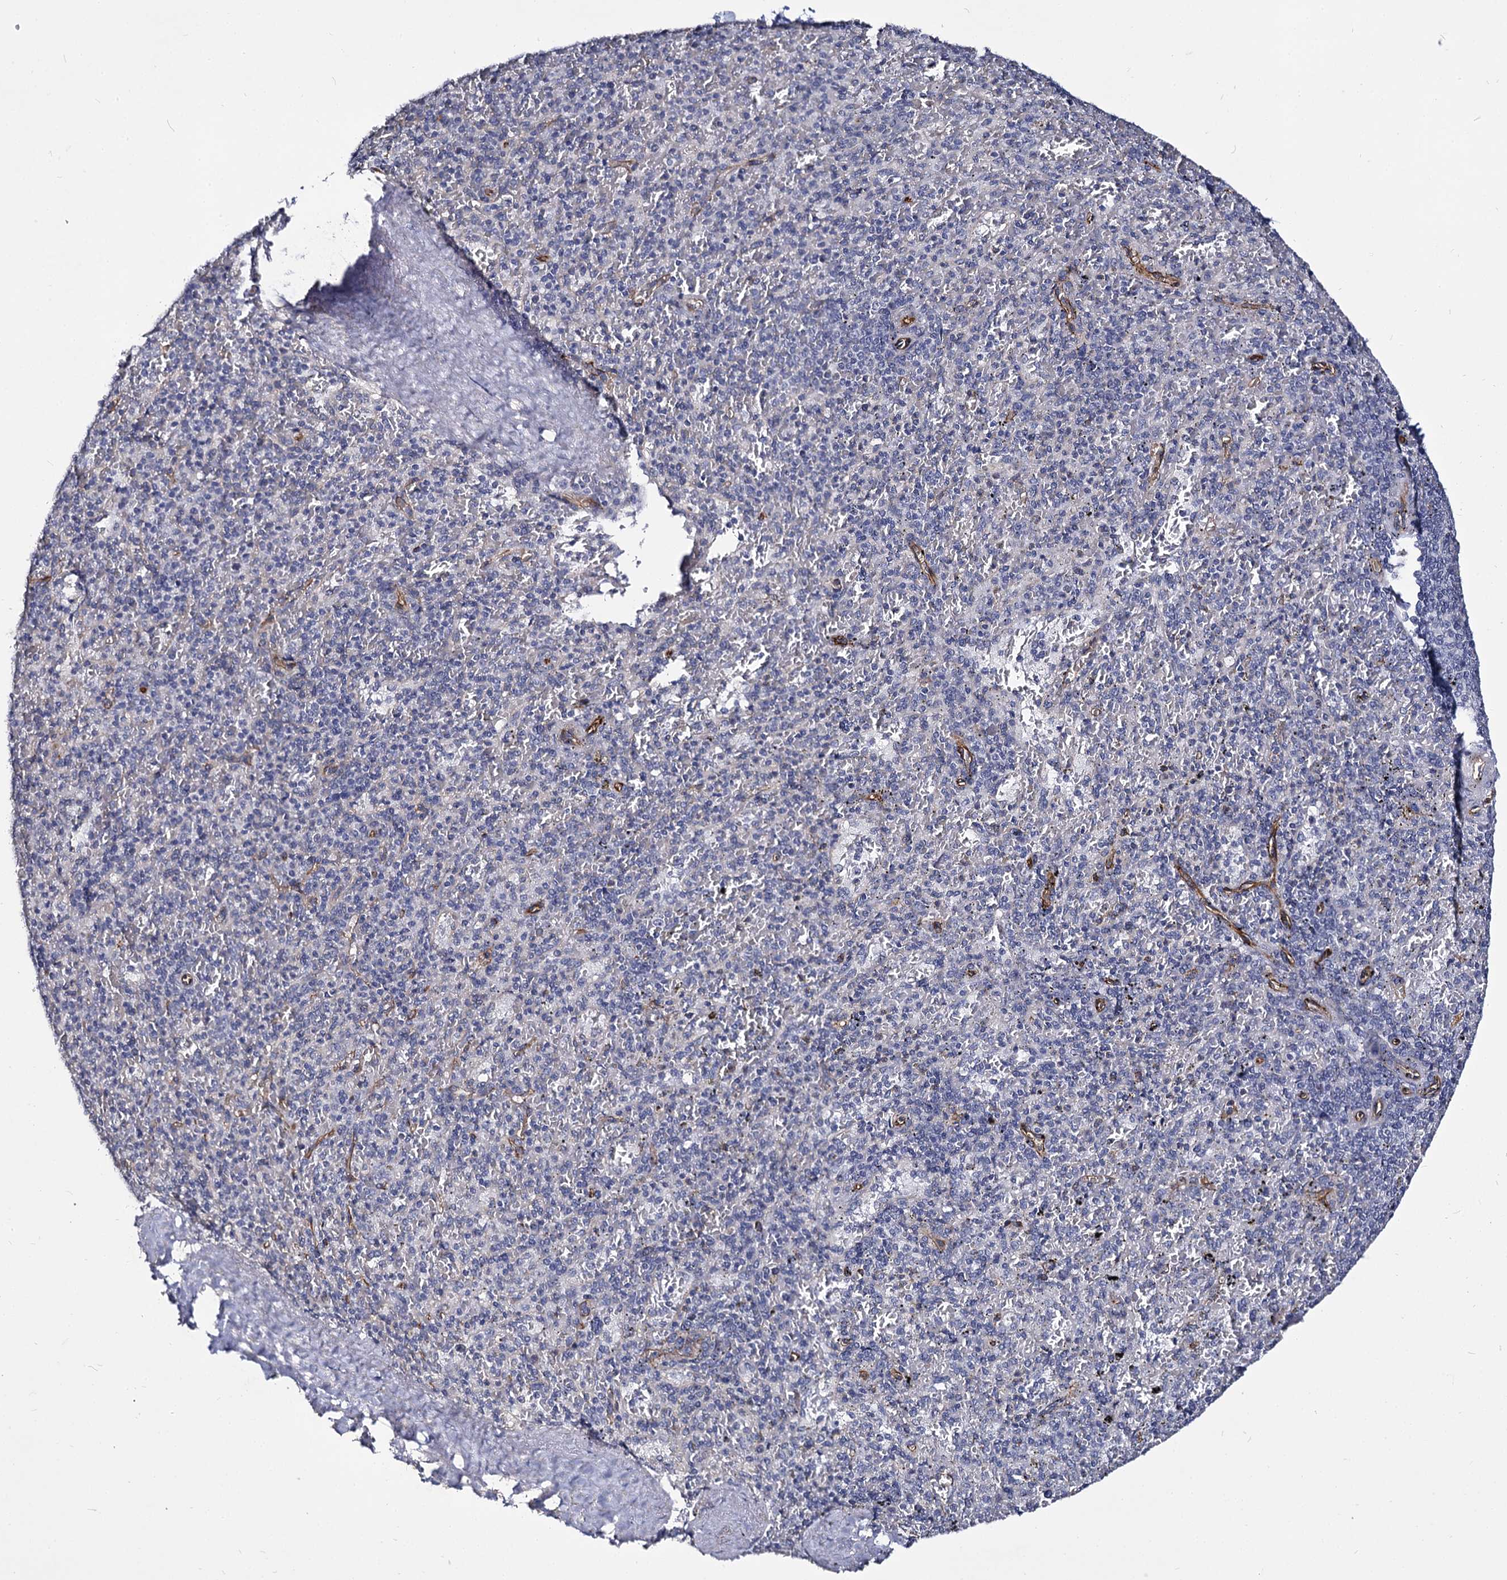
{"staining": {"intensity": "negative", "quantity": "none", "location": "none"}, "tissue": "spleen", "cell_type": "Cells in red pulp", "image_type": "normal", "snomed": [{"axis": "morphology", "description": "Normal tissue, NOS"}, {"axis": "topography", "description": "Spleen"}], "caption": "A photomicrograph of human spleen is negative for staining in cells in red pulp. The staining is performed using DAB brown chromogen with nuclei counter-stained in using hematoxylin.", "gene": "CBFB", "patient": {"sex": "male", "age": 82}}